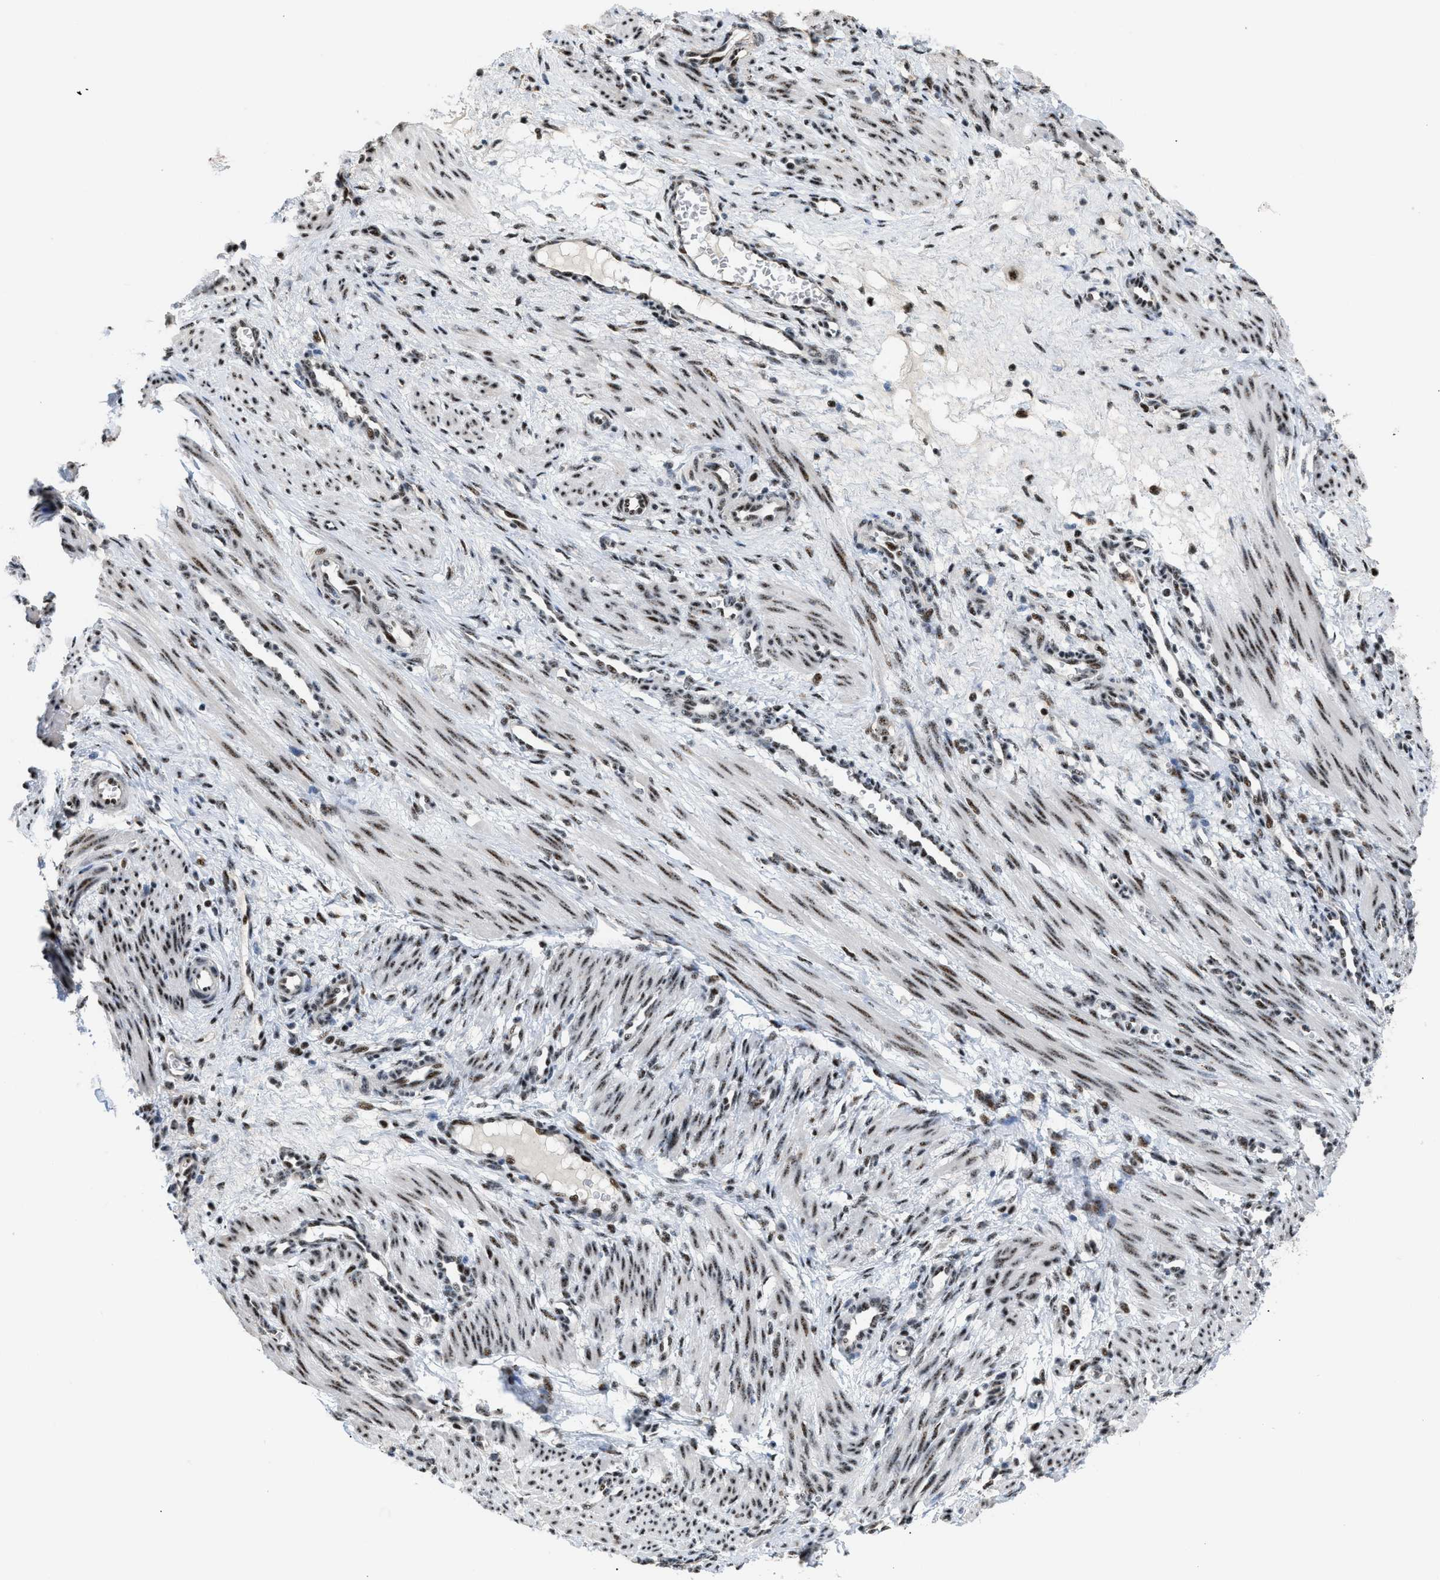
{"staining": {"intensity": "moderate", "quantity": ">75%", "location": "nuclear"}, "tissue": "smooth muscle", "cell_type": "Smooth muscle cells", "image_type": "normal", "snomed": [{"axis": "morphology", "description": "Normal tissue, NOS"}, {"axis": "topography", "description": "Endometrium"}], "caption": "A medium amount of moderate nuclear positivity is present in approximately >75% of smooth muscle cells in normal smooth muscle.", "gene": "CDR2", "patient": {"sex": "female", "age": 33}}